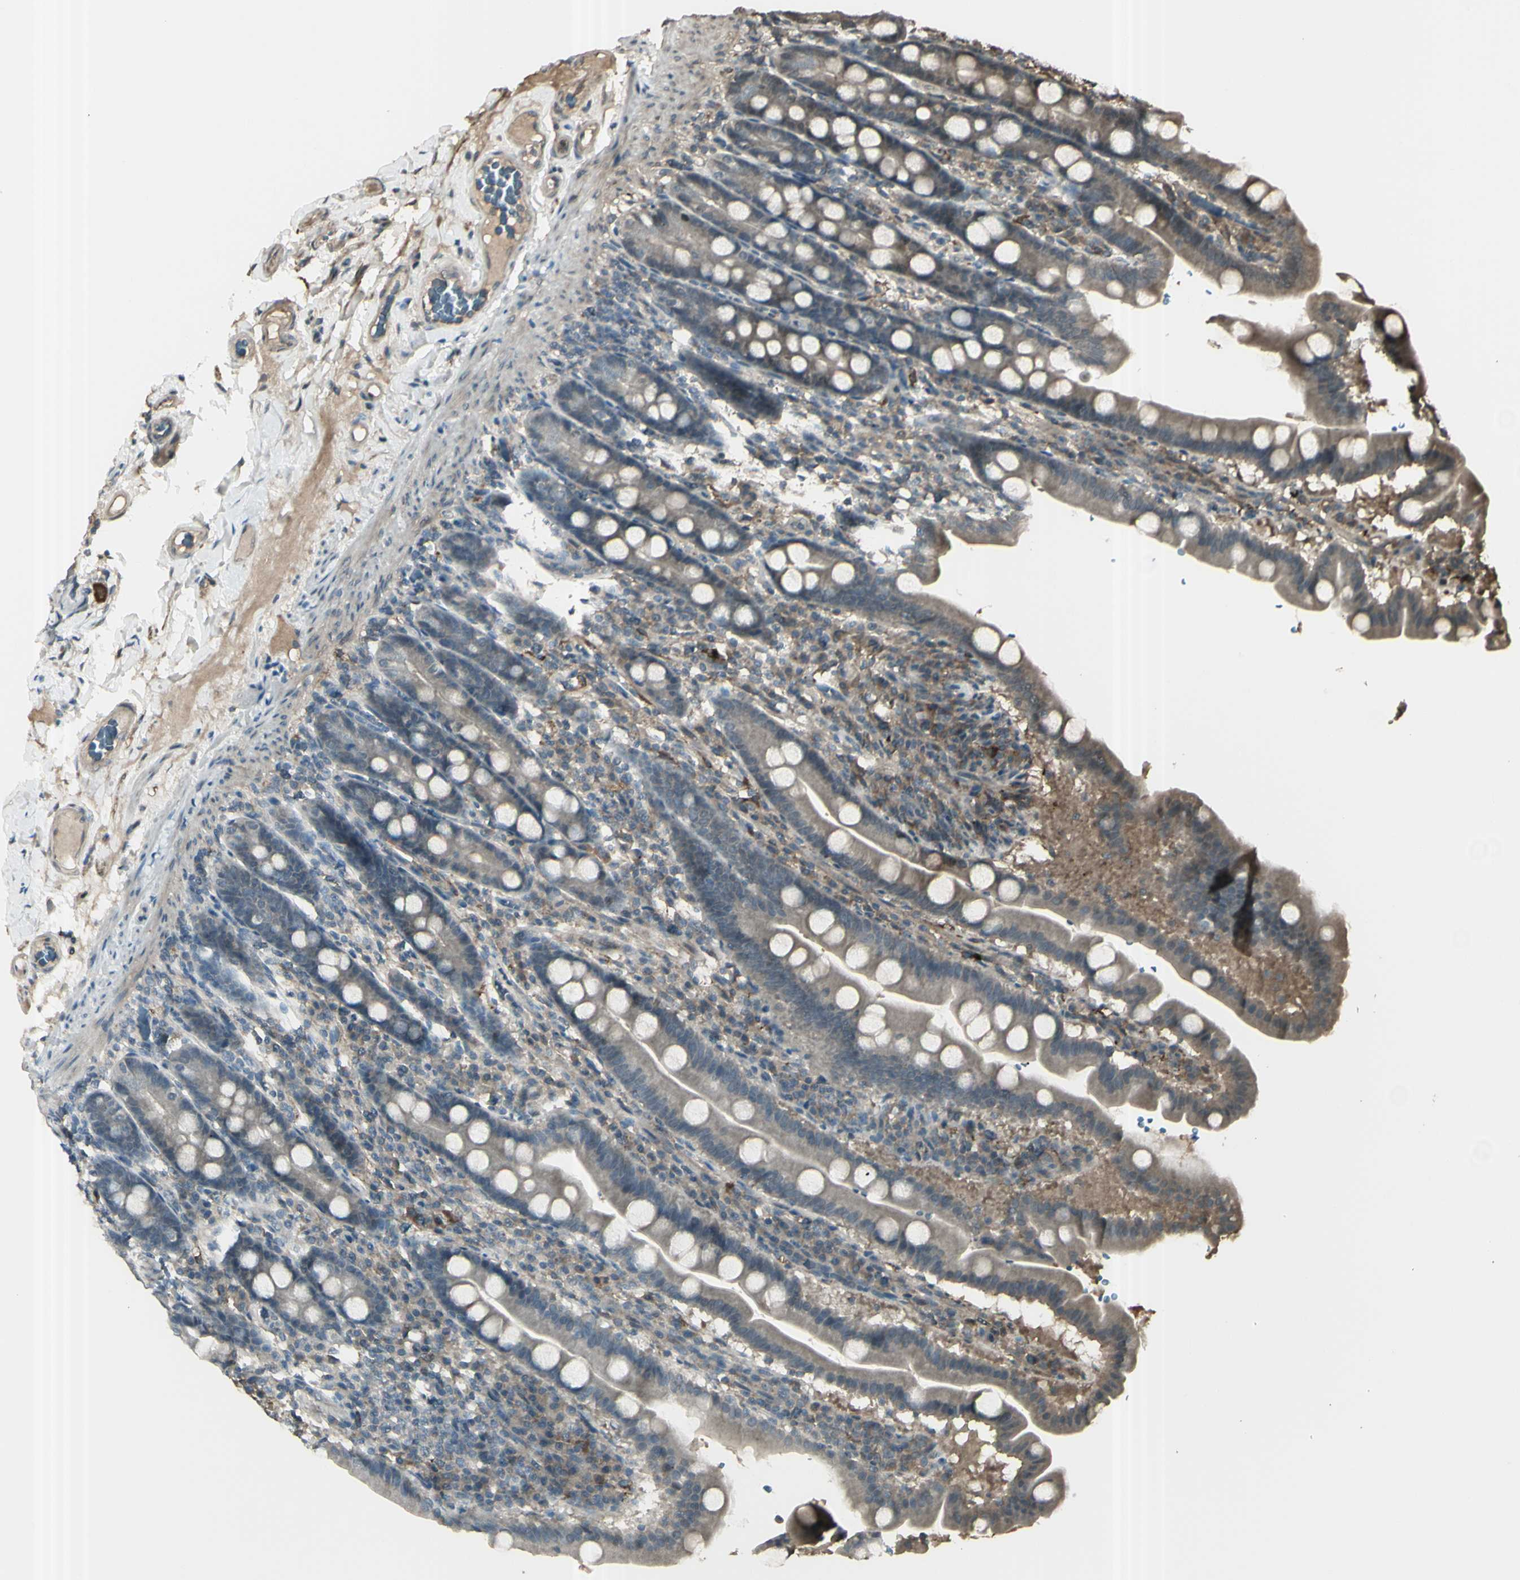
{"staining": {"intensity": "moderate", "quantity": ">75%", "location": "cytoplasmic/membranous"}, "tissue": "duodenum", "cell_type": "Glandular cells", "image_type": "normal", "snomed": [{"axis": "morphology", "description": "Normal tissue, NOS"}, {"axis": "topography", "description": "Duodenum"}], "caption": "IHC histopathology image of benign duodenum: duodenum stained using immunohistochemistry (IHC) demonstrates medium levels of moderate protein expression localized specifically in the cytoplasmic/membranous of glandular cells, appearing as a cytoplasmic/membranous brown color.", "gene": "GNAS", "patient": {"sex": "male", "age": 50}}